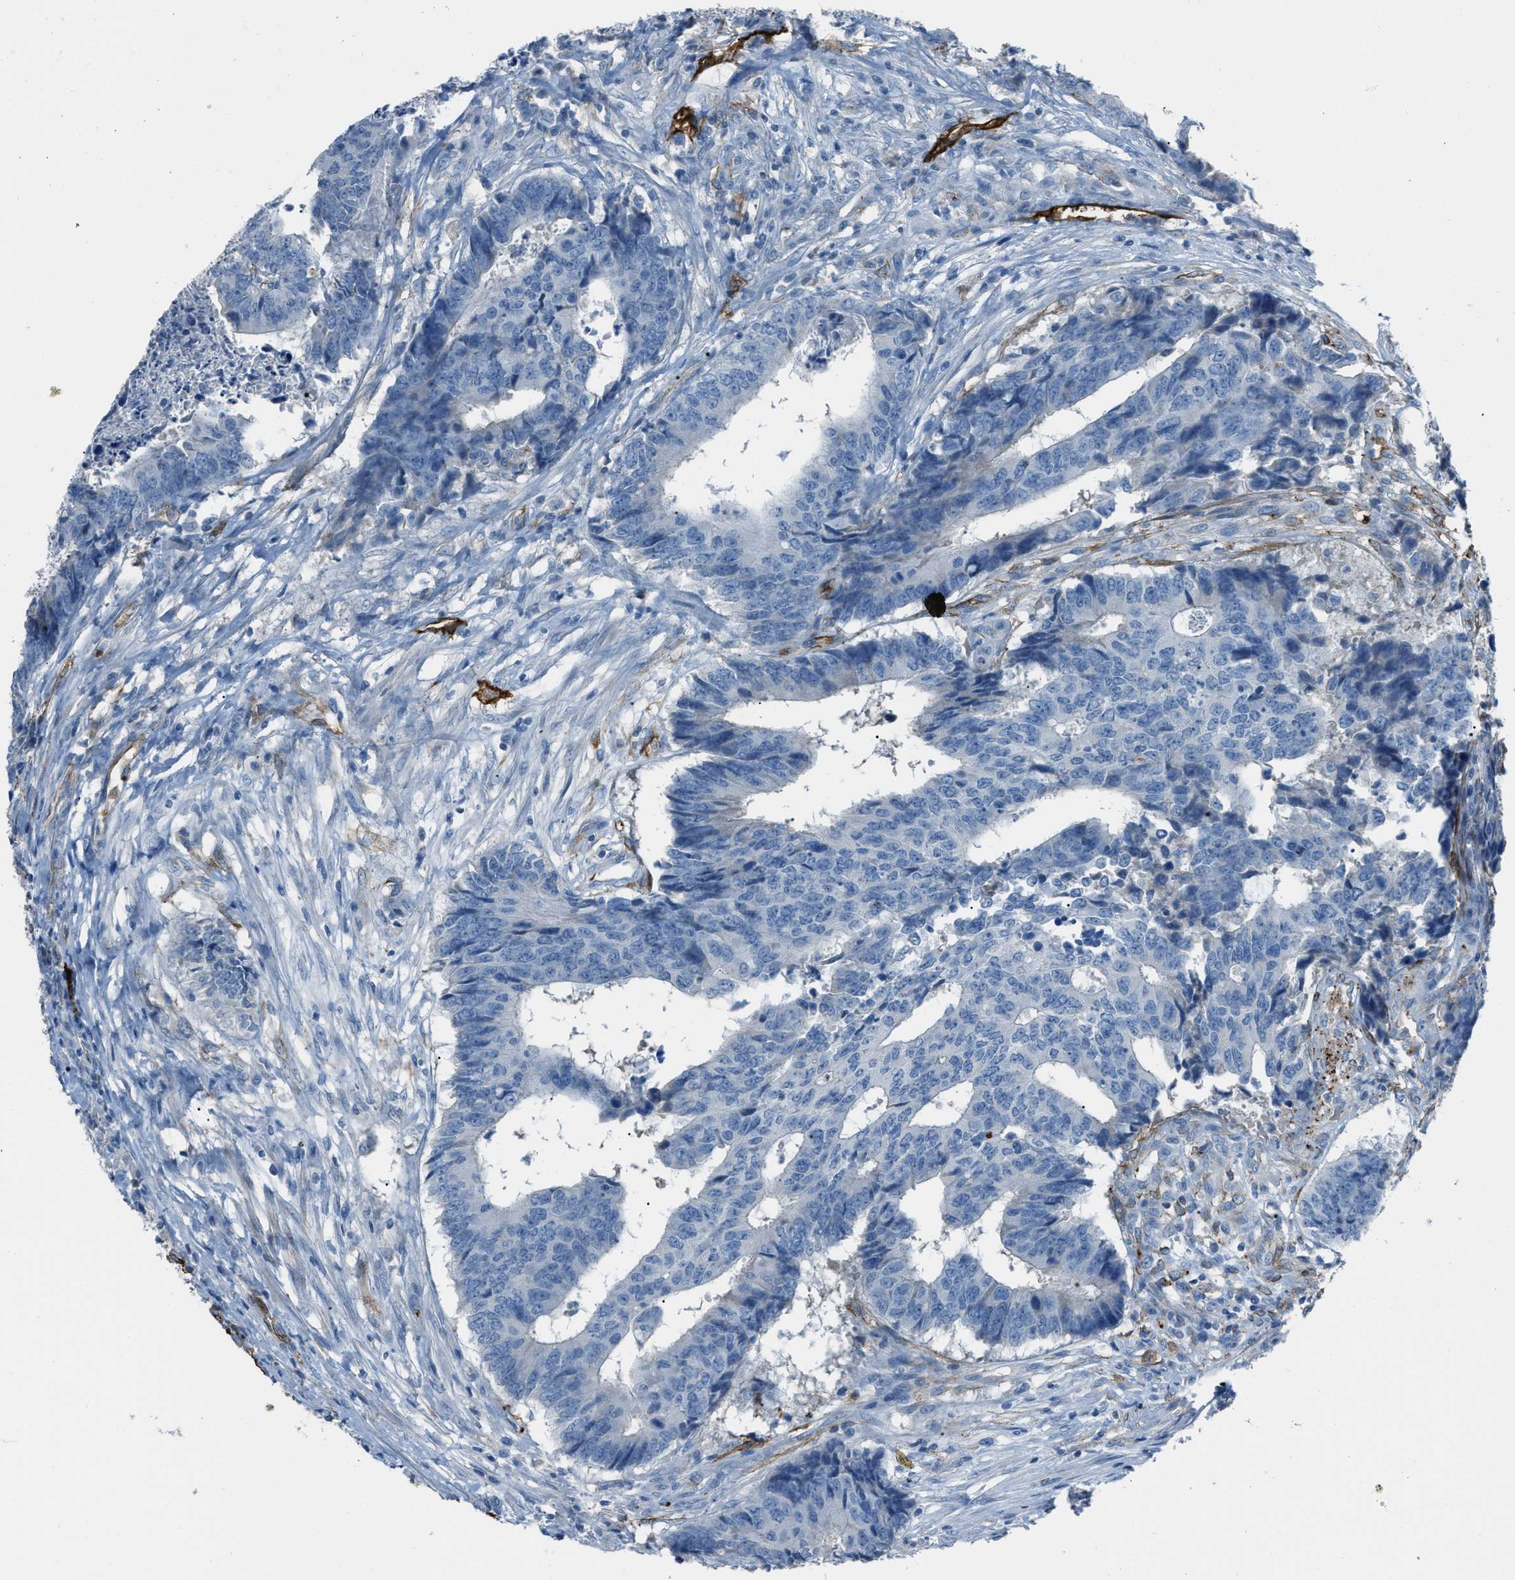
{"staining": {"intensity": "negative", "quantity": "none", "location": "none"}, "tissue": "colorectal cancer", "cell_type": "Tumor cells", "image_type": "cancer", "snomed": [{"axis": "morphology", "description": "Adenocarcinoma, NOS"}, {"axis": "topography", "description": "Rectum"}], "caption": "Colorectal adenocarcinoma stained for a protein using immunohistochemistry displays no staining tumor cells.", "gene": "SLC22A15", "patient": {"sex": "male", "age": 84}}